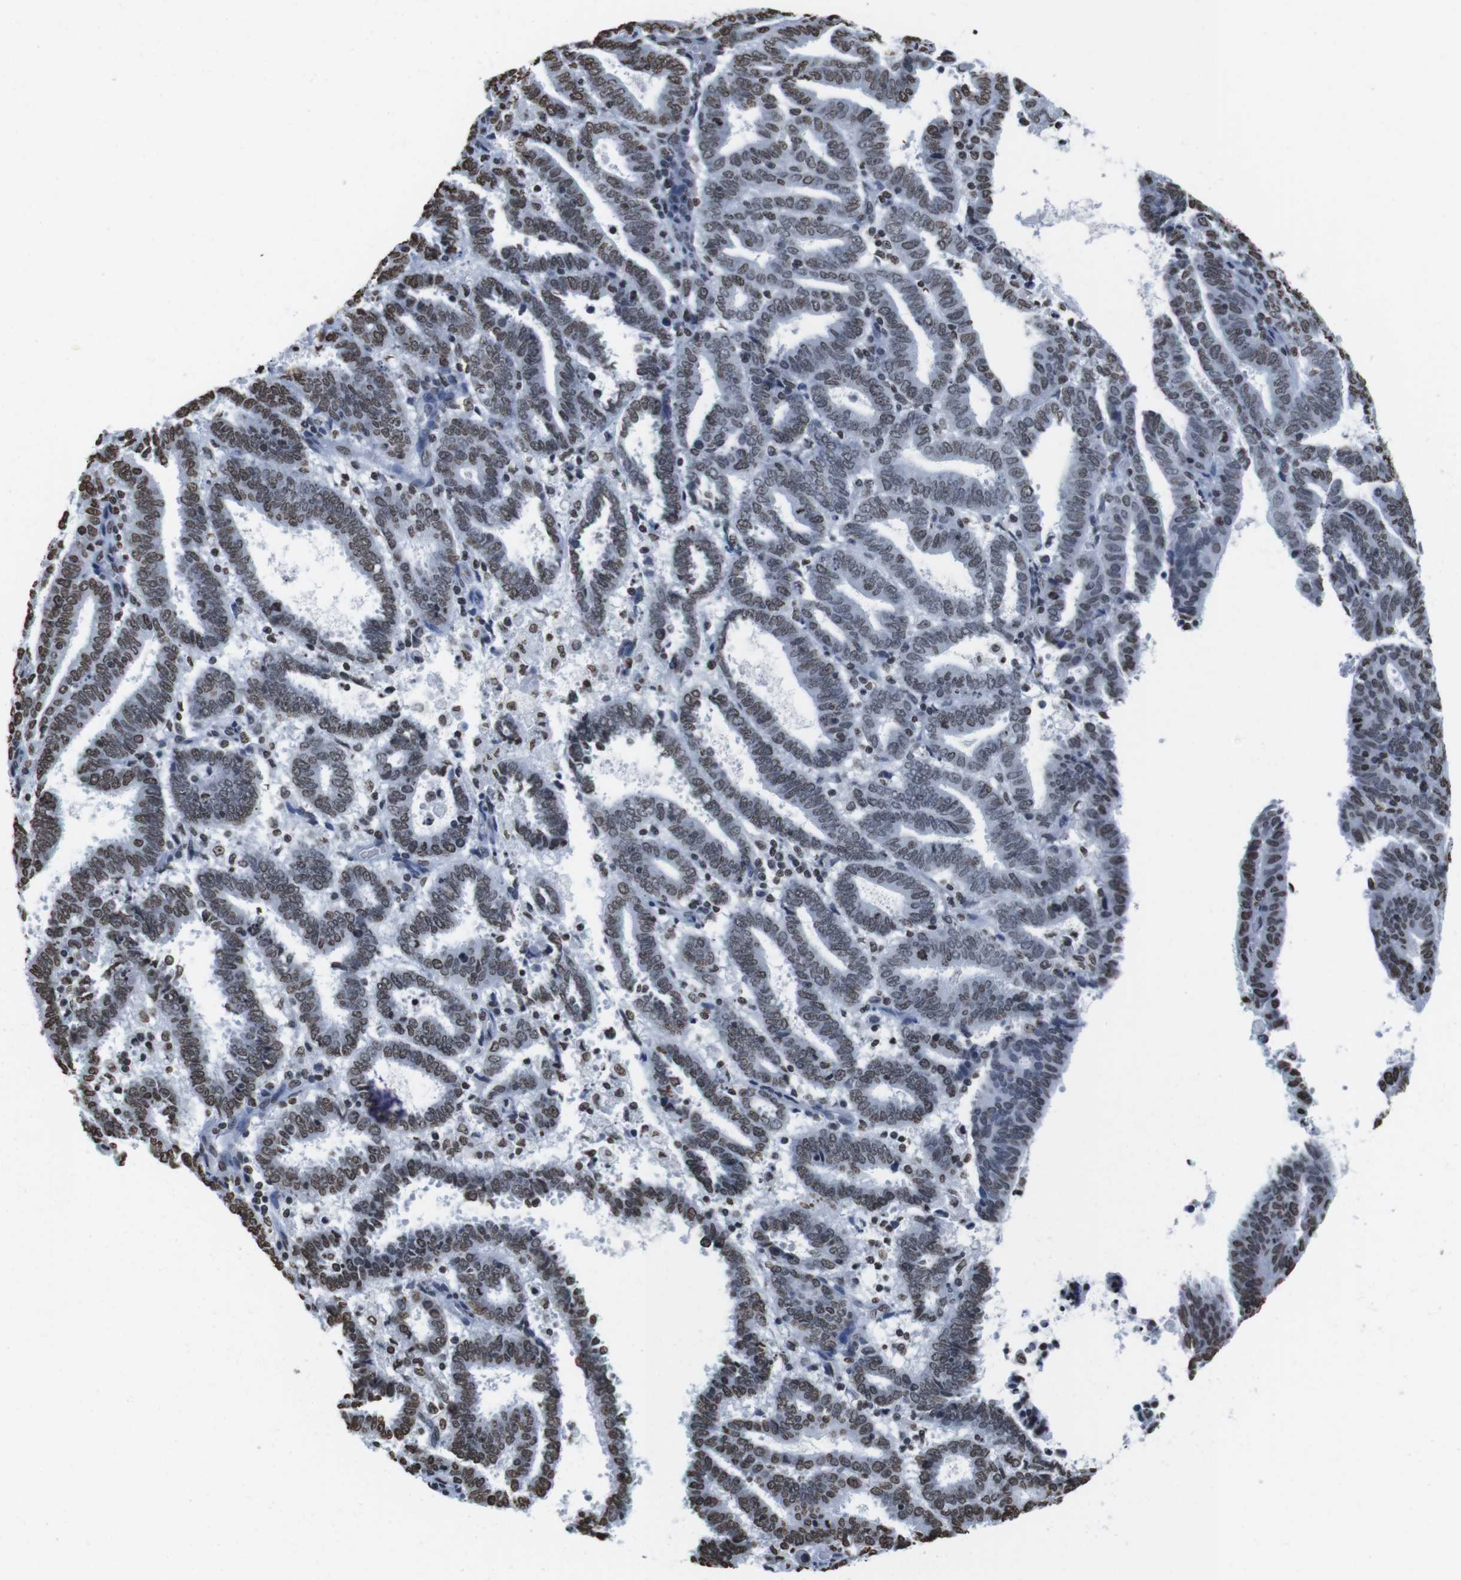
{"staining": {"intensity": "weak", "quantity": "25%-75%", "location": "nuclear"}, "tissue": "endometrial cancer", "cell_type": "Tumor cells", "image_type": "cancer", "snomed": [{"axis": "morphology", "description": "Adenocarcinoma, NOS"}, {"axis": "topography", "description": "Uterus"}], "caption": "IHC photomicrograph of neoplastic tissue: endometrial cancer stained using immunohistochemistry displays low levels of weak protein expression localized specifically in the nuclear of tumor cells, appearing as a nuclear brown color.", "gene": "BSX", "patient": {"sex": "female", "age": 83}}